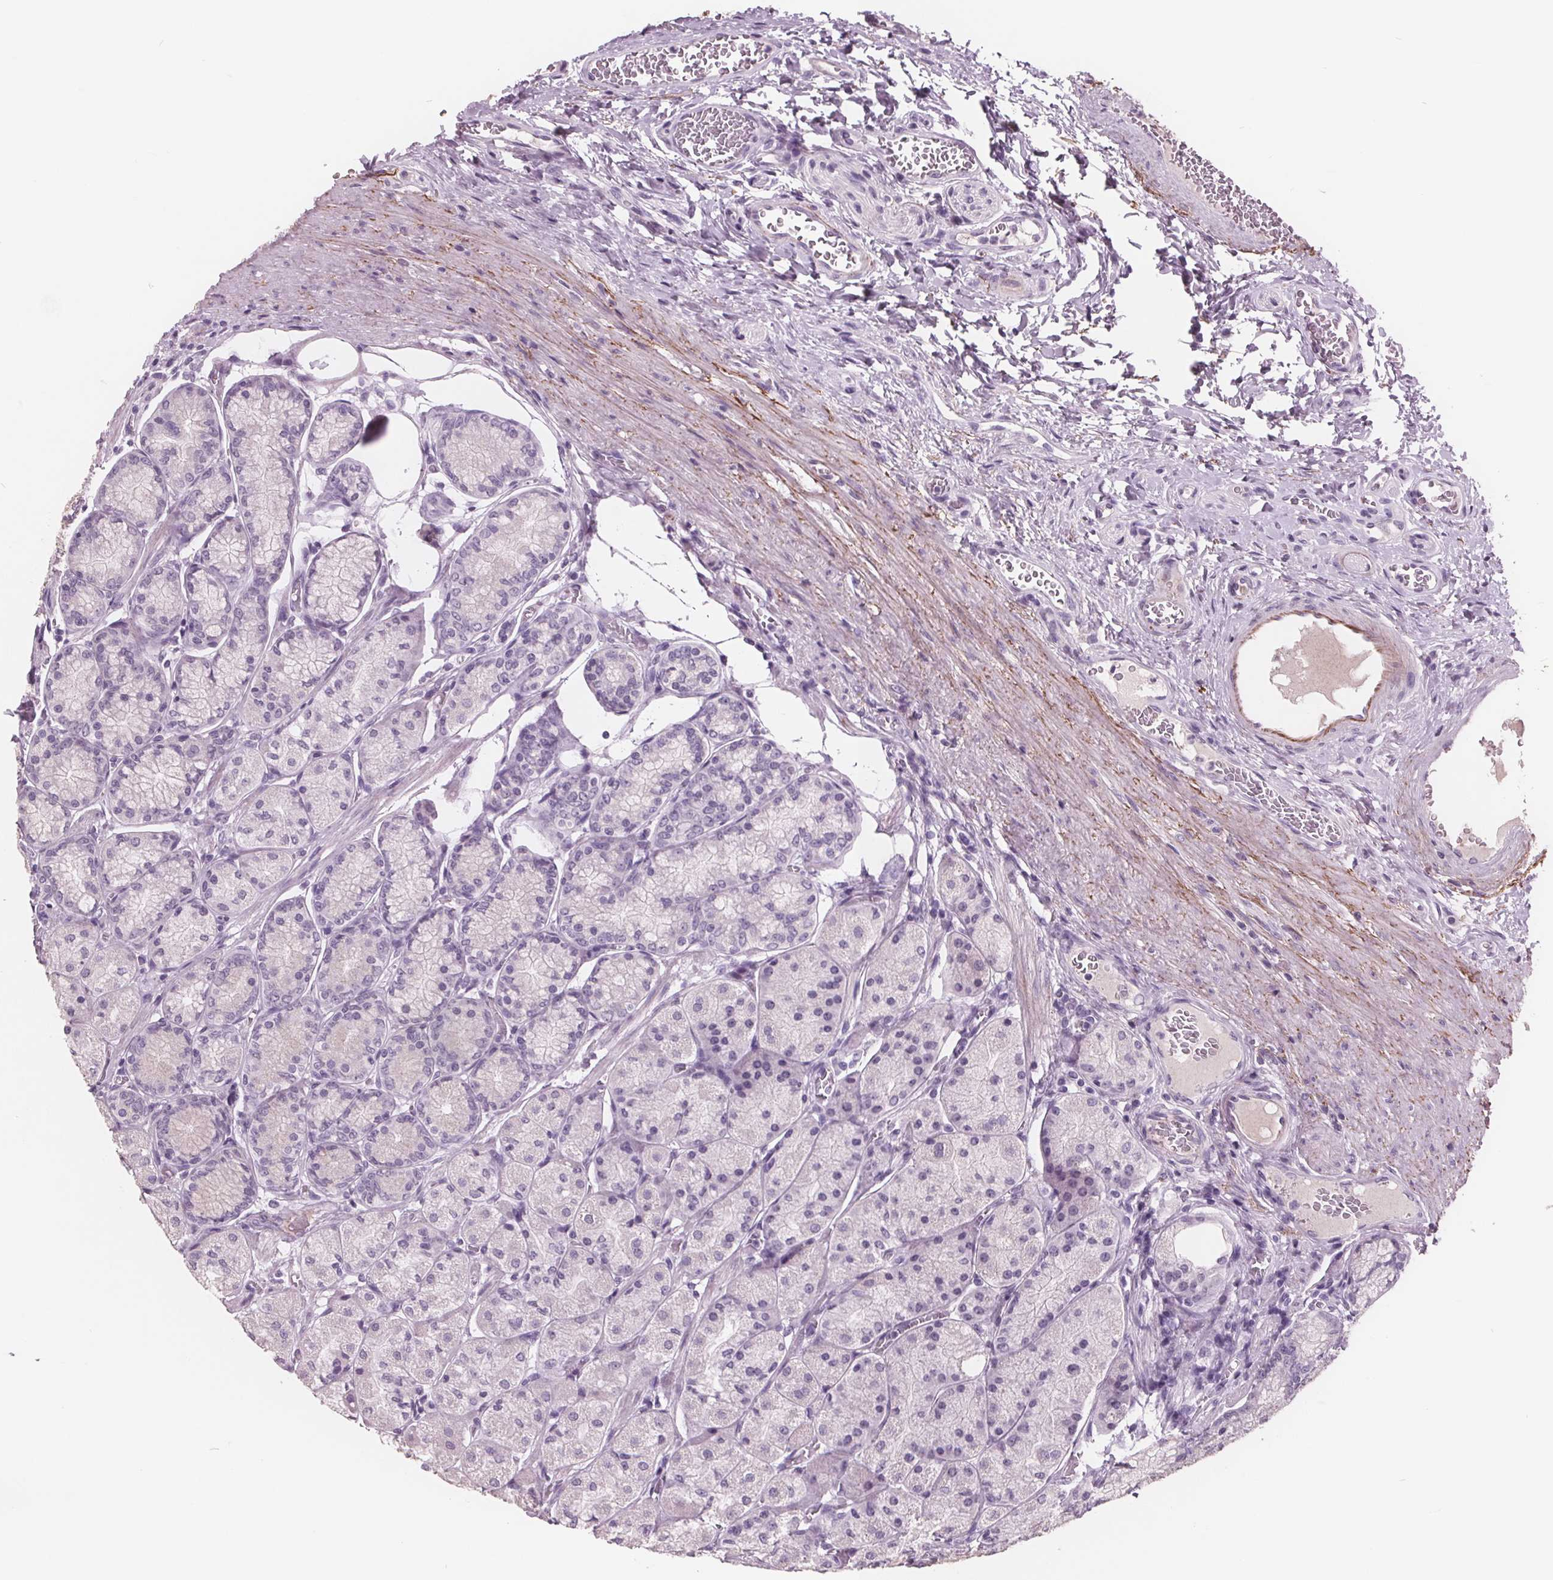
{"staining": {"intensity": "weak", "quantity": "<25%", "location": "cytoplasmic/membranous"}, "tissue": "stomach", "cell_type": "Glandular cells", "image_type": "normal", "snomed": [{"axis": "morphology", "description": "Normal tissue, NOS"}, {"axis": "morphology", "description": "Adenocarcinoma, NOS"}, {"axis": "morphology", "description": "Adenocarcinoma, High grade"}, {"axis": "topography", "description": "Stomach, upper"}, {"axis": "topography", "description": "Stomach"}], "caption": "High power microscopy micrograph of an immunohistochemistry histopathology image of unremarkable stomach, revealing no significant expression in glandular cells. (DAB (3,3'-diaminobenzidine) immunohistochemistry with hematoxylin counter stain).", "gene": "AMBP", "patient": {"sex": "female", "age": 65}}